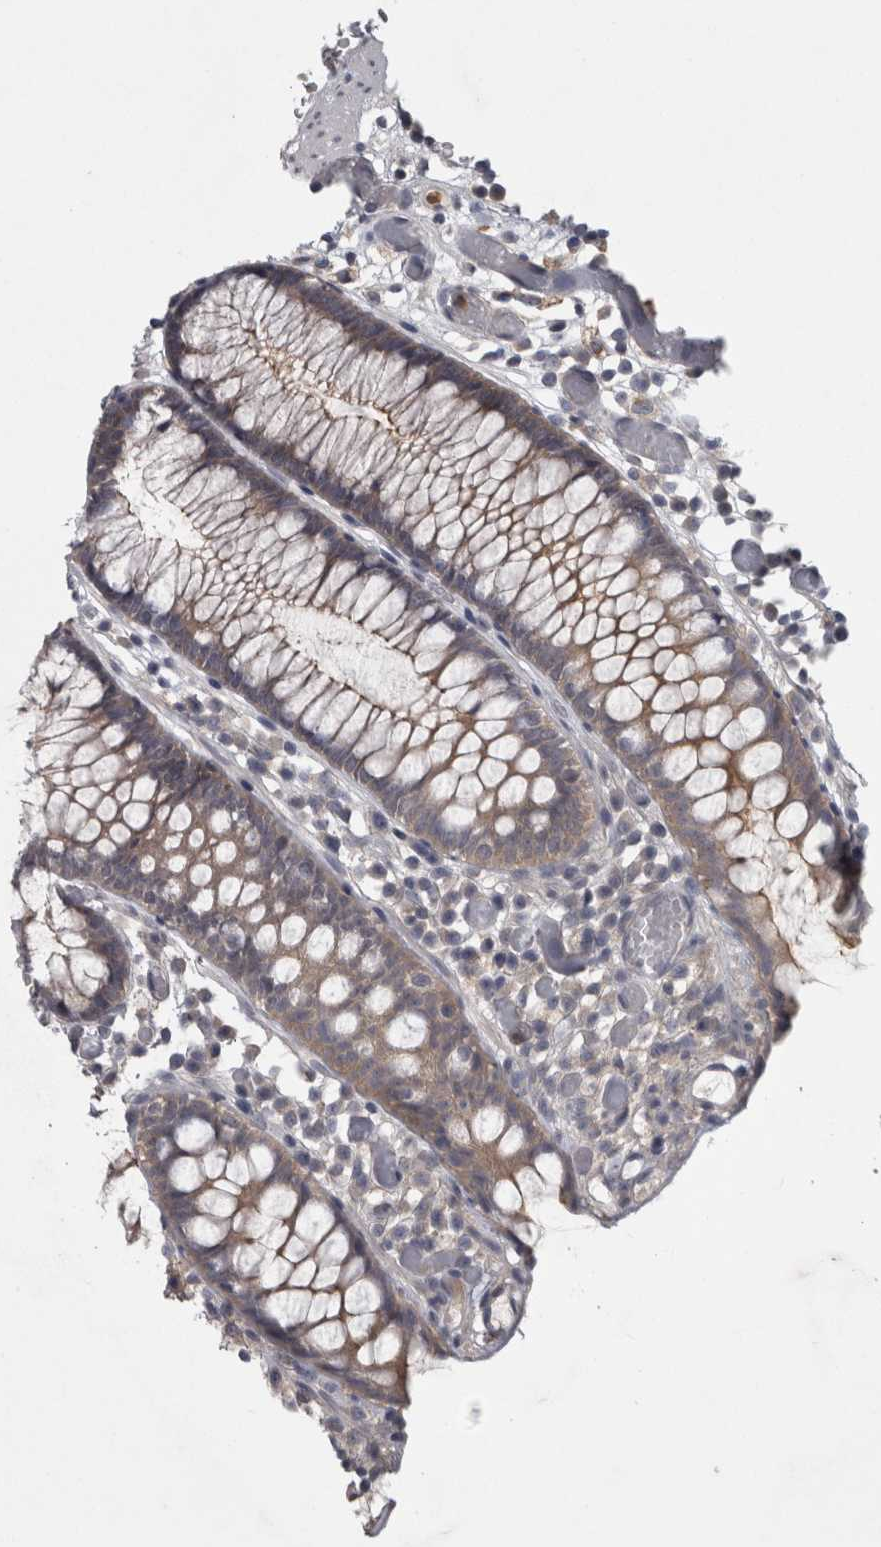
{"staining": {"intensity": "negative", "quantity": "none", "location": "none"}, "tissue": "colon", "cell_type": "Endothelial cells", "image_type": "normal", "snomed": [{"axis": "morphology", "description": "Normal tissue, NOS"}, {"axis": "topography", "description": "Colon"}], "caption": "This is a histopathology image of IHC staining of normal colon, which shows no expression in endothelial cells.", "gene": "PRKCI", "patient": {"sex": "male", "age": 14}}